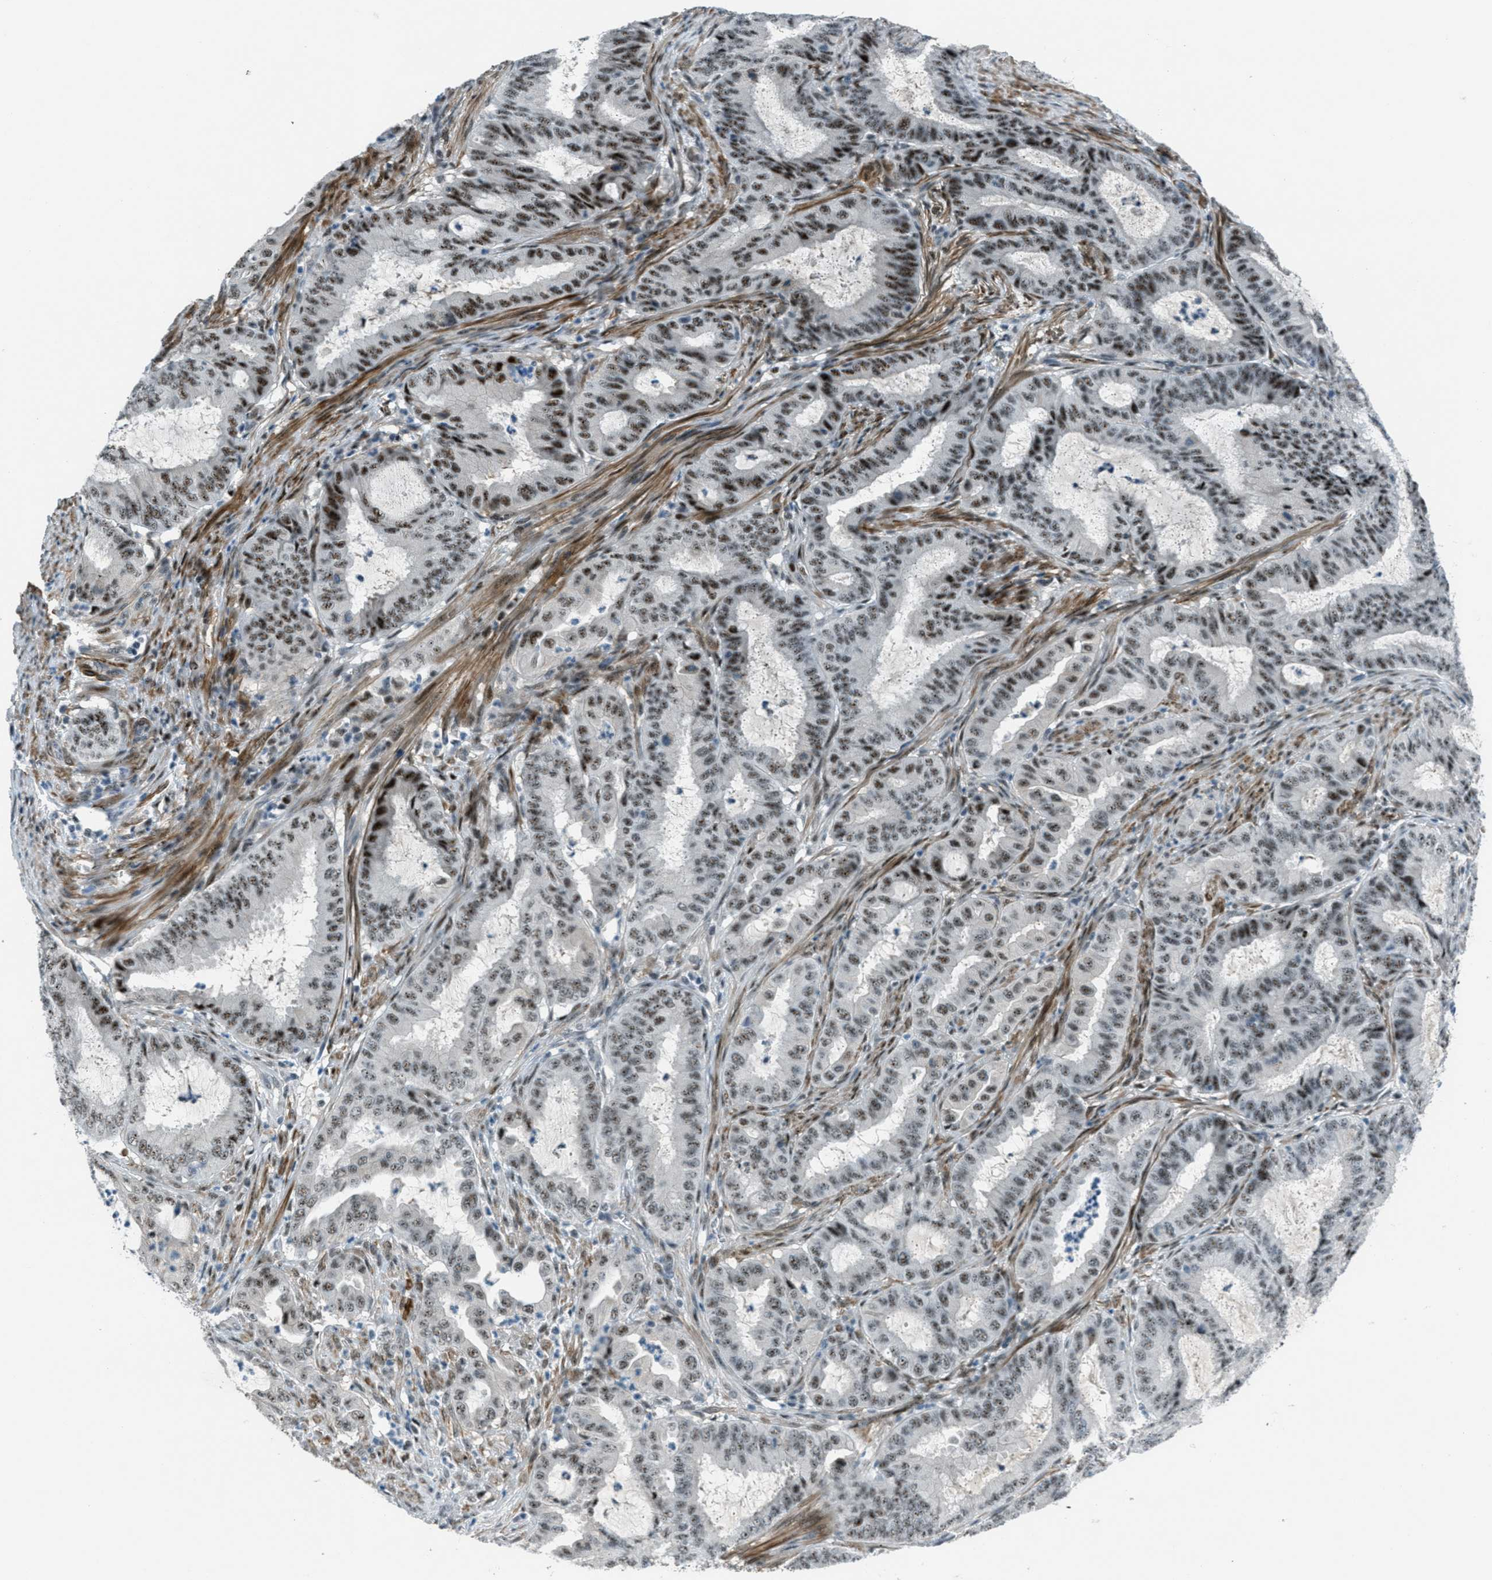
{"staining": {"intensity": "moderate", "quantity": ">75%", "location": "nuclear"}, "tissue": "endometrial cancer", "cell_type": "Tumor cells", "image_type": "cancer", "snomed": [{"axis": "morphology", "description": "Adenocarcinoma, NOS"}, {"axis": "topography", "description": "Endometrium"}], "caption": "Moderate nuclear staining for a protein is appreciated in about >75% of tumor cells of endometrial cancer (adenocarcinoma) using IHC.", "gene": "ZDHHC23", "patient": {"sex": "female", "age": 70}}